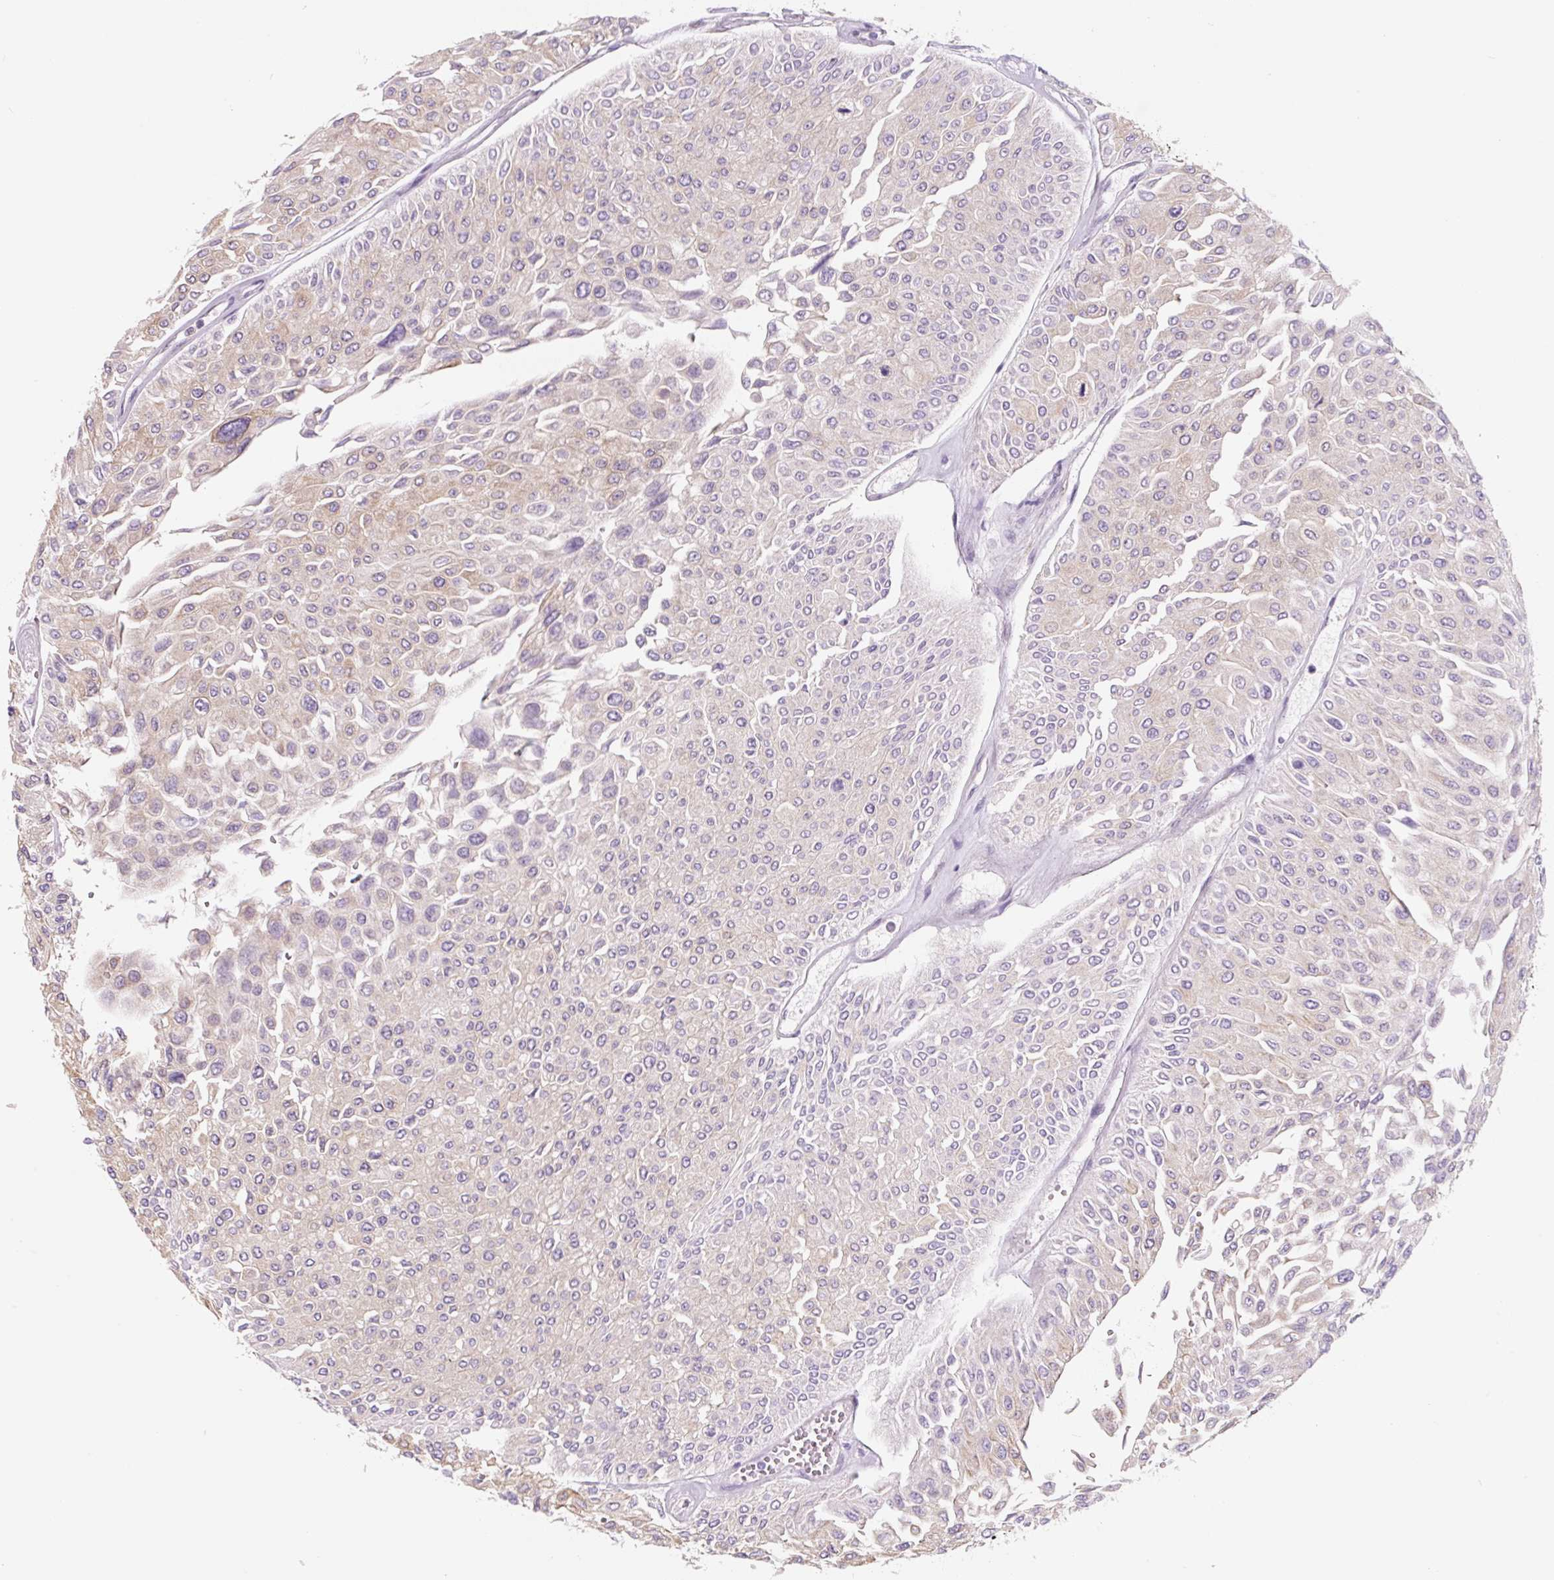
{"staining": {"intensity": "negative", "quantity": "none", "location": "none"}, "tissue": "urothelial cancer", "cell_type": "Tumor cells", "image_type": "cancer", "snomed": [{"axis": "morphology", "description": "Urothelial carcinoma, Low grade"}, {"axis": "topography", "description": "Urinary bladder"}], "caption": "Low-grade urothelial carcinoma was stained to show a protein in brown. There is no significant positivity in tumor cells.", "gene": "ASRGL1", "patient": {"sex": "male", "age": 67}}